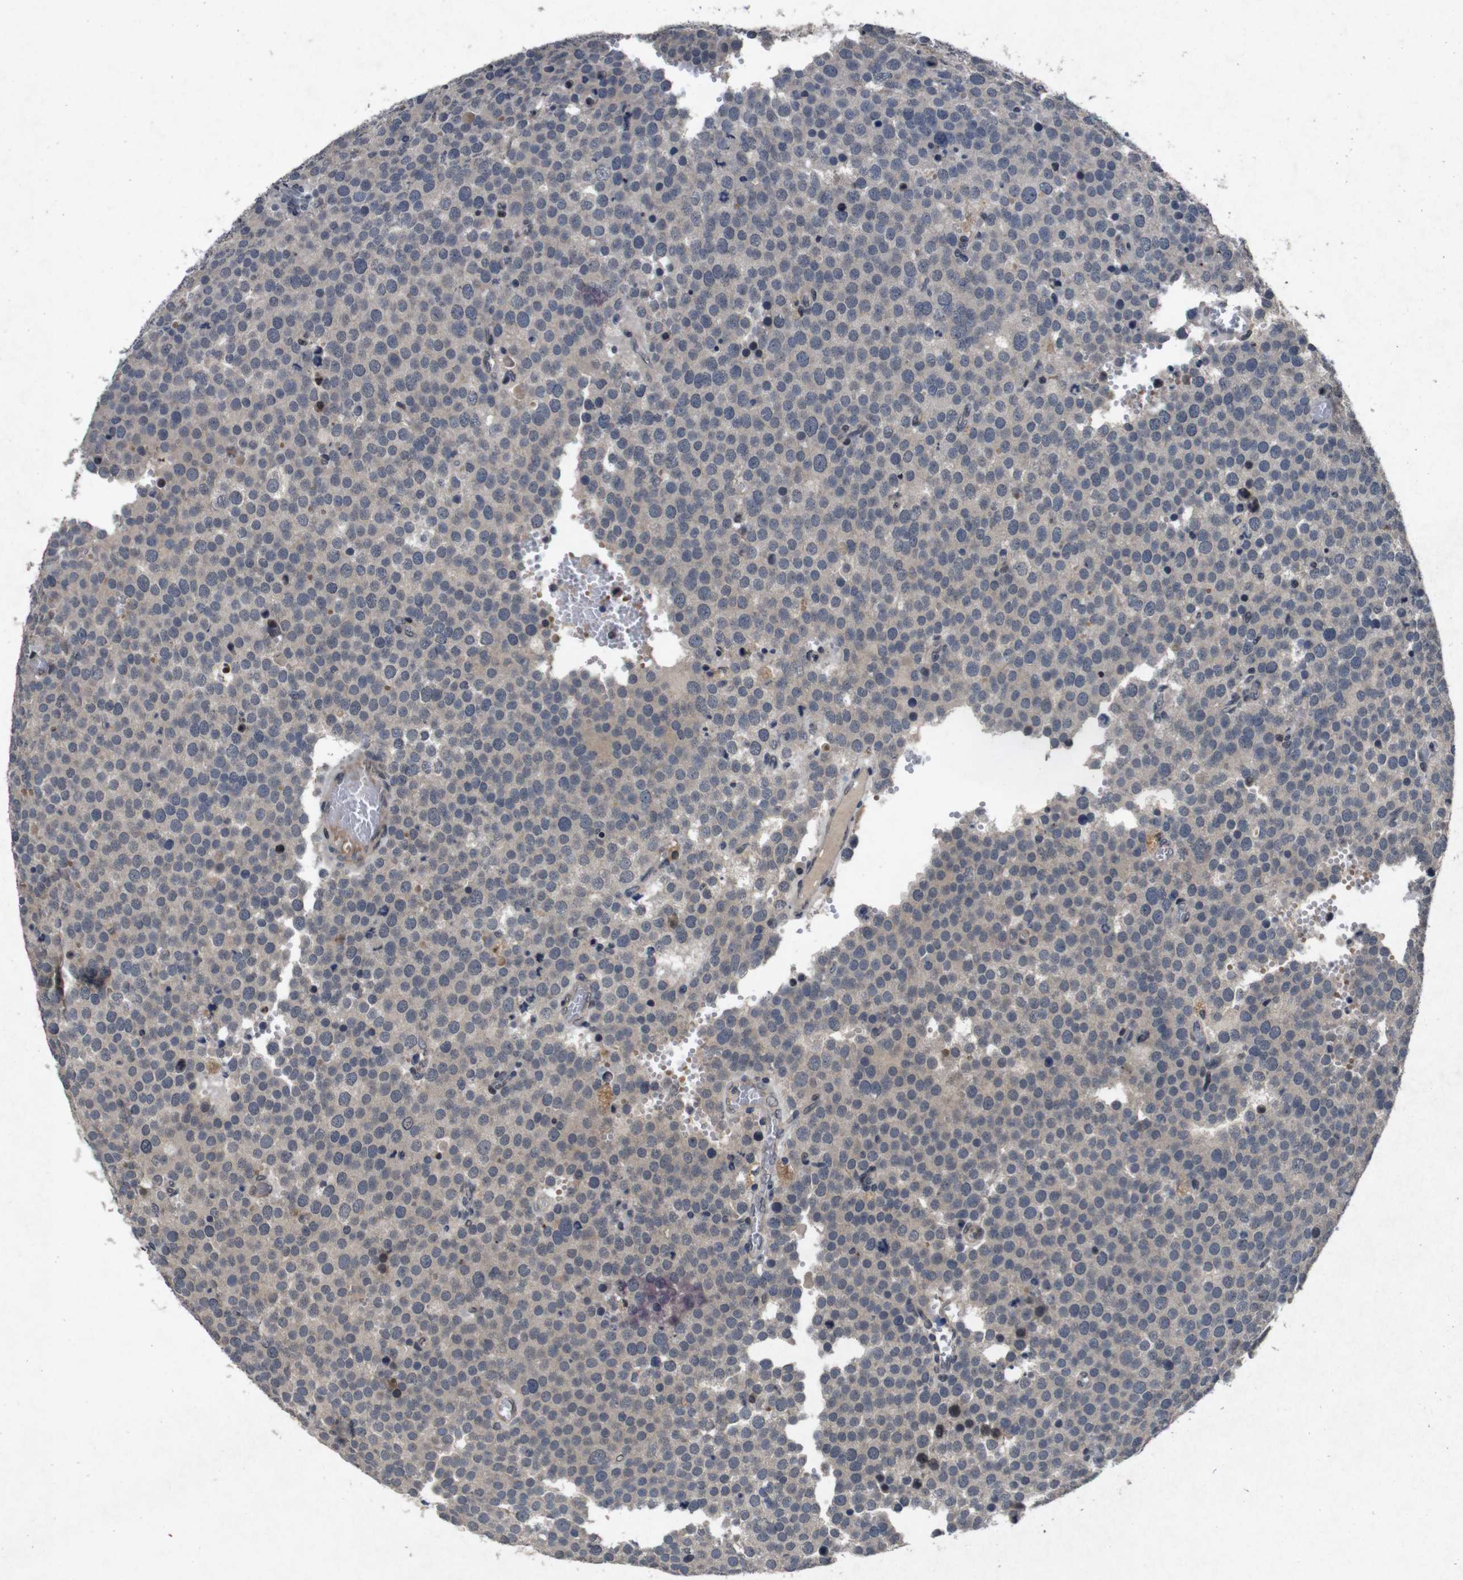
{"staining": {"intensity": "weak", "quantity": "<25%", "location": "cytoplasmic/membranous"}, "tissue": "testis cancer", "cell_type": "Tumor cells", "image_type": "cancer", "snomed": [{"axis": "morphology", "description": "Normal tissue, NOS"}, {"axis": "morphology", "description": "Seminoma, NOS"}, {"axis": "topography", "description": "Testis"}], "caption": "DAB immunohistochemical staining of testis cancer displays no significant expression in tumor cells.", "gene": "AKT3", "patient": {"sex": "male", "age": 71}}